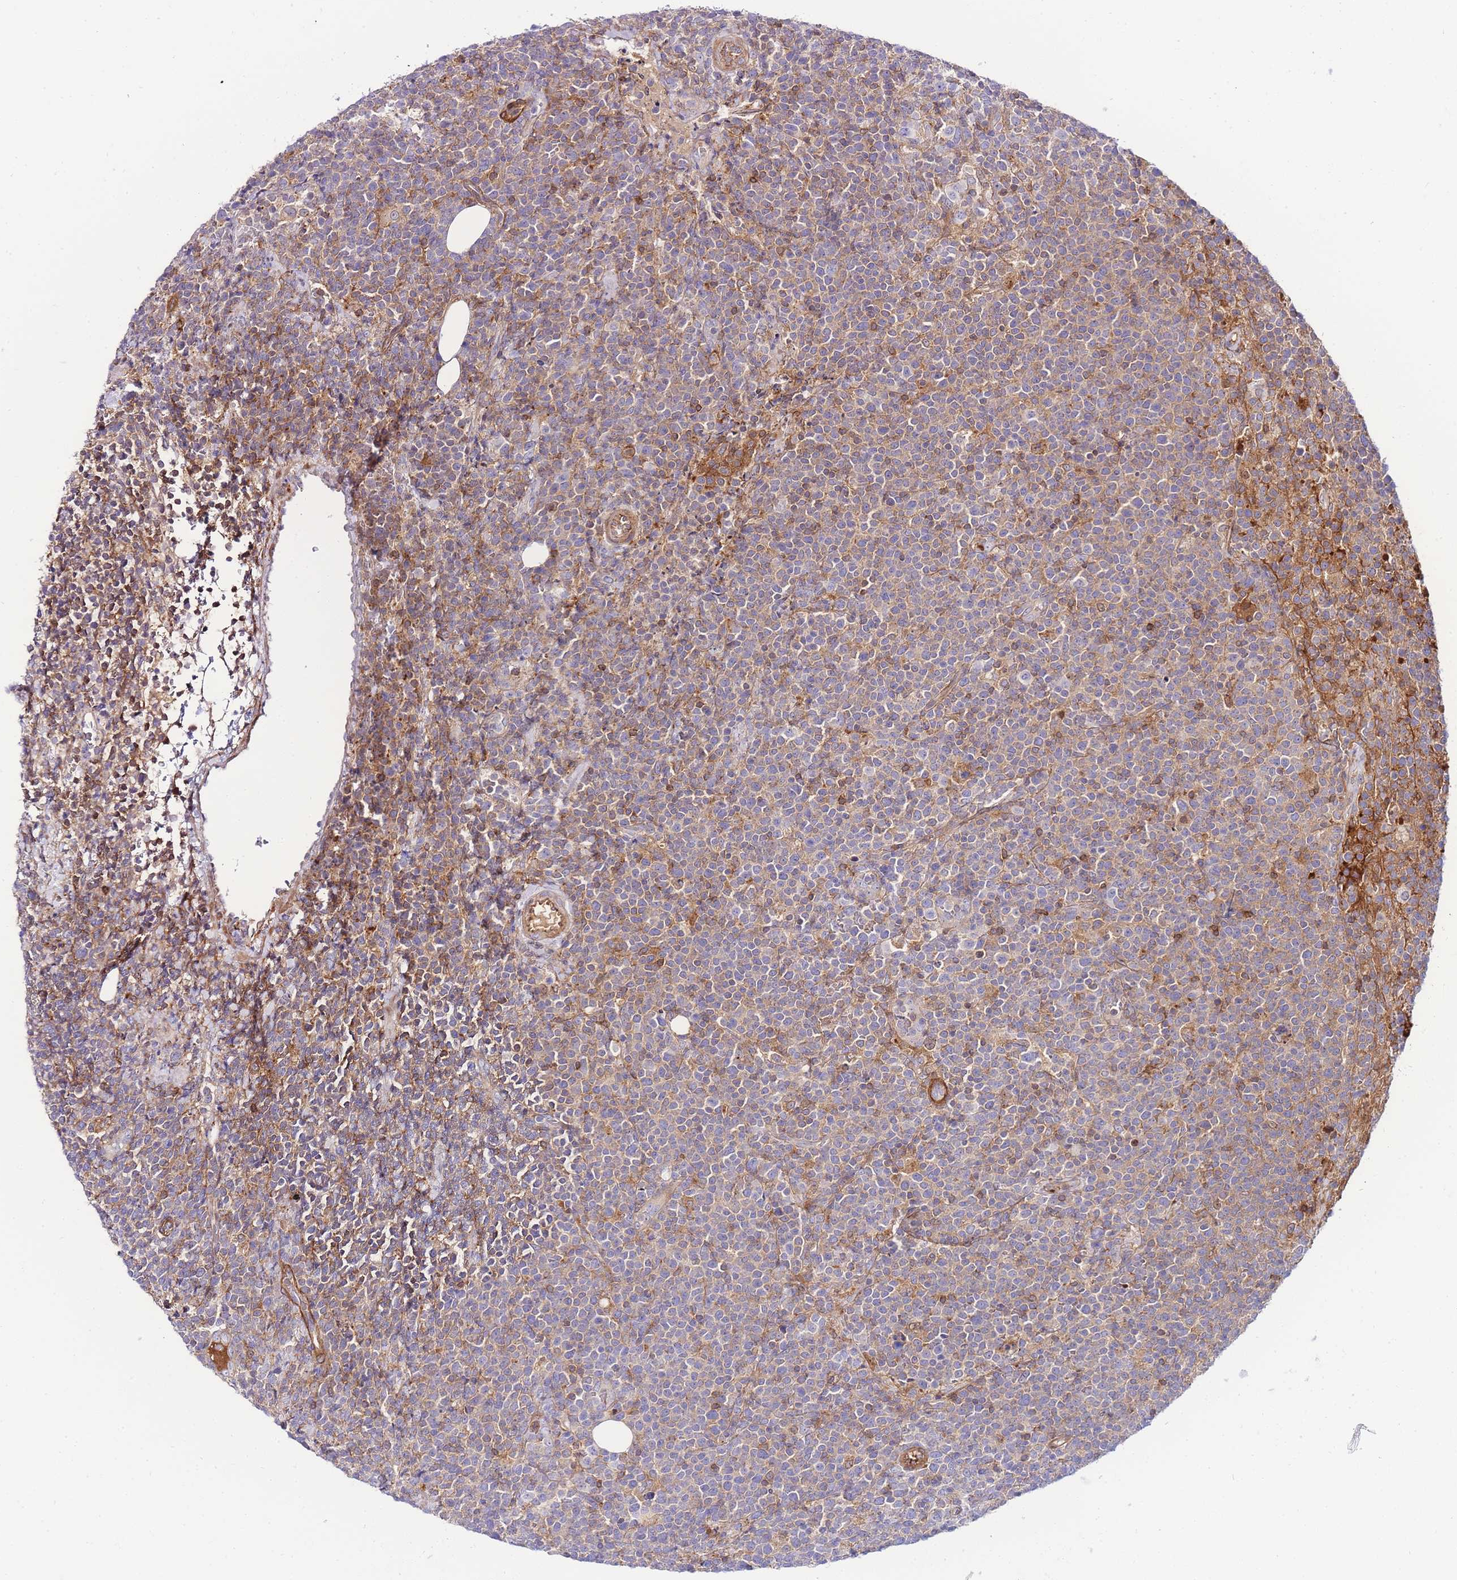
{"staining": {"intensity": "weak", "quantity": "25%-75%", "location": "cytoplasmic/membranous"}, "tissue": "lymphoma", "cell_type": "Tumor cells", "image_type": "cancer", "snomed": [{"axis": "morphology", "description": "Malignant lymphoma, non-Hodgkin's type, High grade"}, {"axis": "topography", "description": "Lymph node"}], "caption": "A brown stain shows weak cytoplasmic/membranous positivity of a protein in human lymphoma tumor cells.", "gene": "FBN3", "patient": {"sex": "male", "age": 61}}